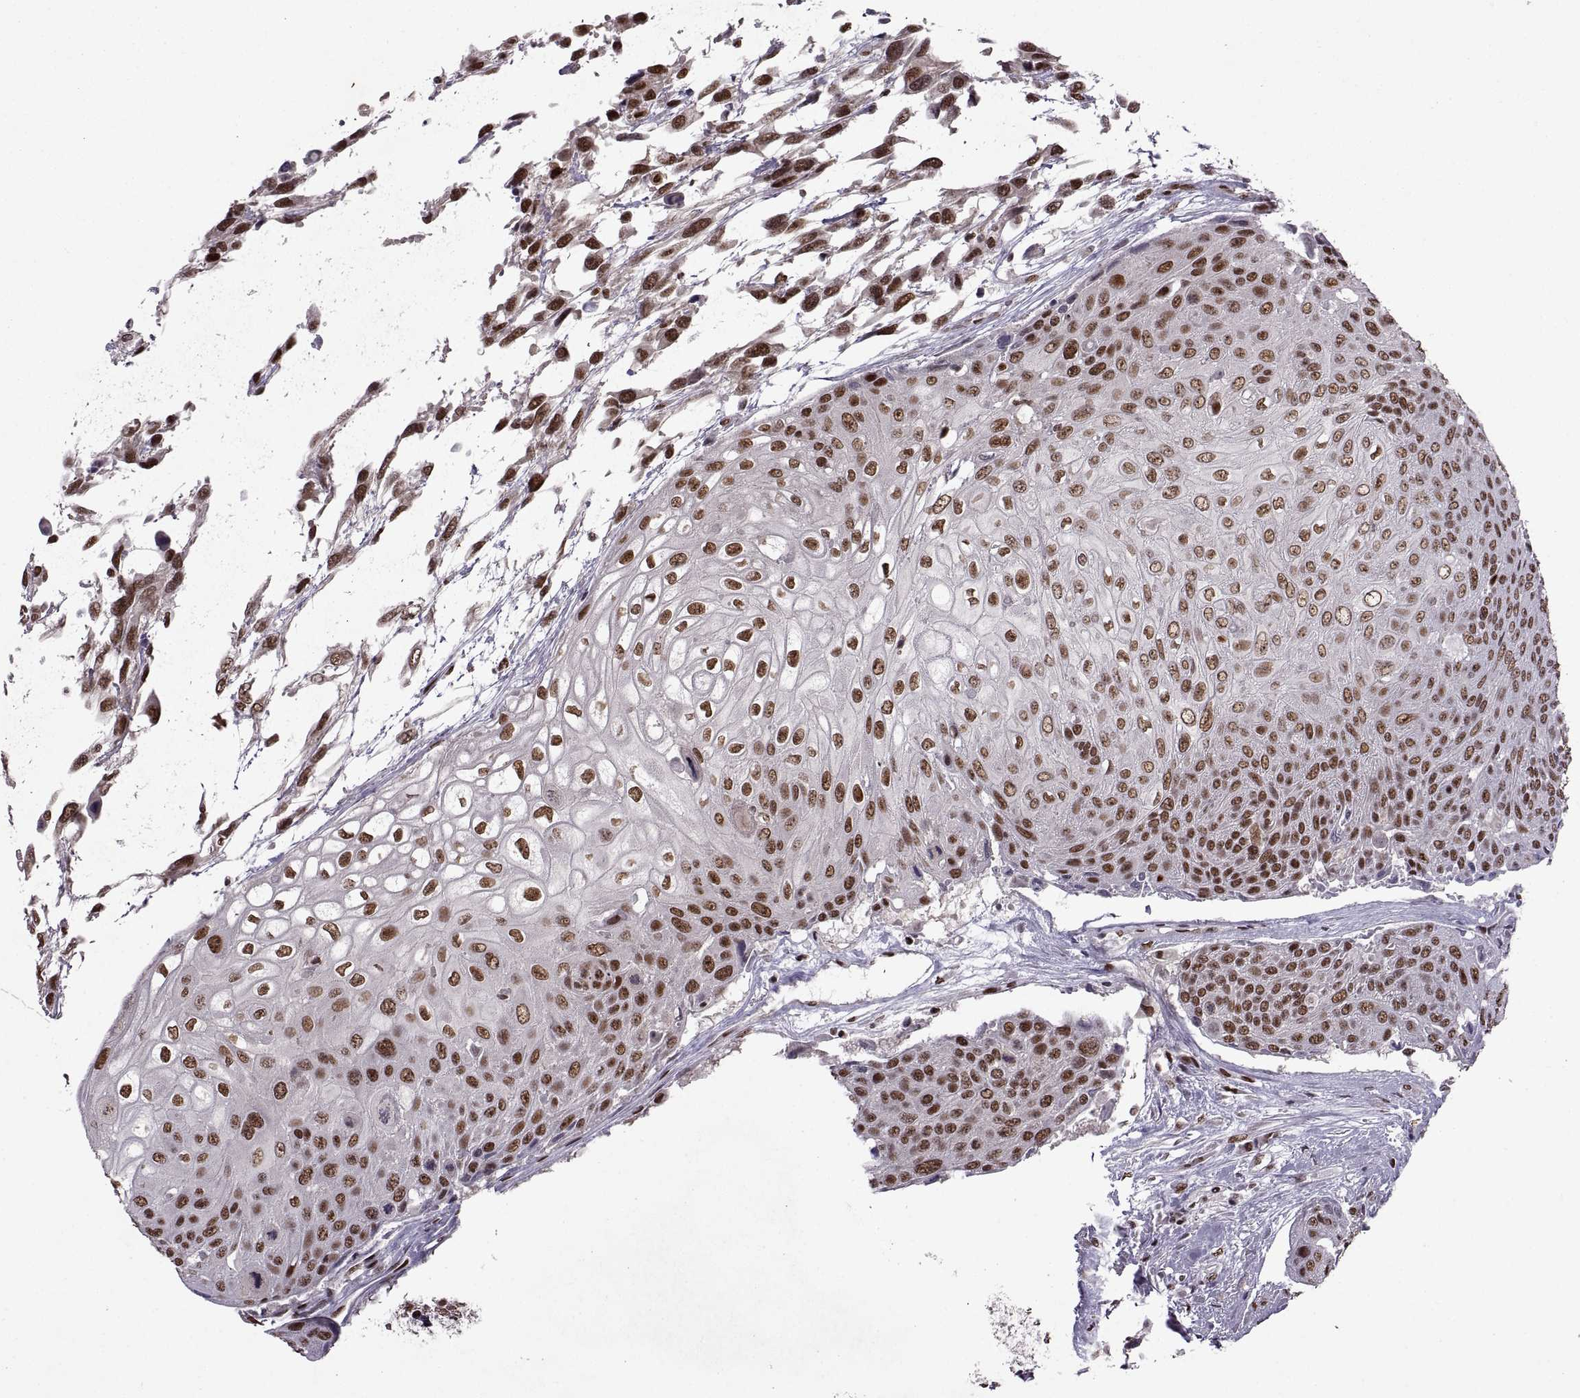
{"staining": {"intensity": "strong", "quantity": ">75%", "location": "nuclear"}, "tissue": "urothelial cancer", "cell_type": "Tumor cells", "image_type": "cancer", "snomed": [{"axis": "morphology", "description": "Urothelial carcinoma, High grade"}, {"axis": "topography", "description": "Urinary bladder"}], "caption": "Protein staining displays strong nuclear staining in approximately >75% of tumor cells in urothelial carcinoma (high-grade). (DAB = brown stain, brightfield microscopy at high magnification).", "gene": "MT1E", "patient": {"sex": "female", "age": 70}}